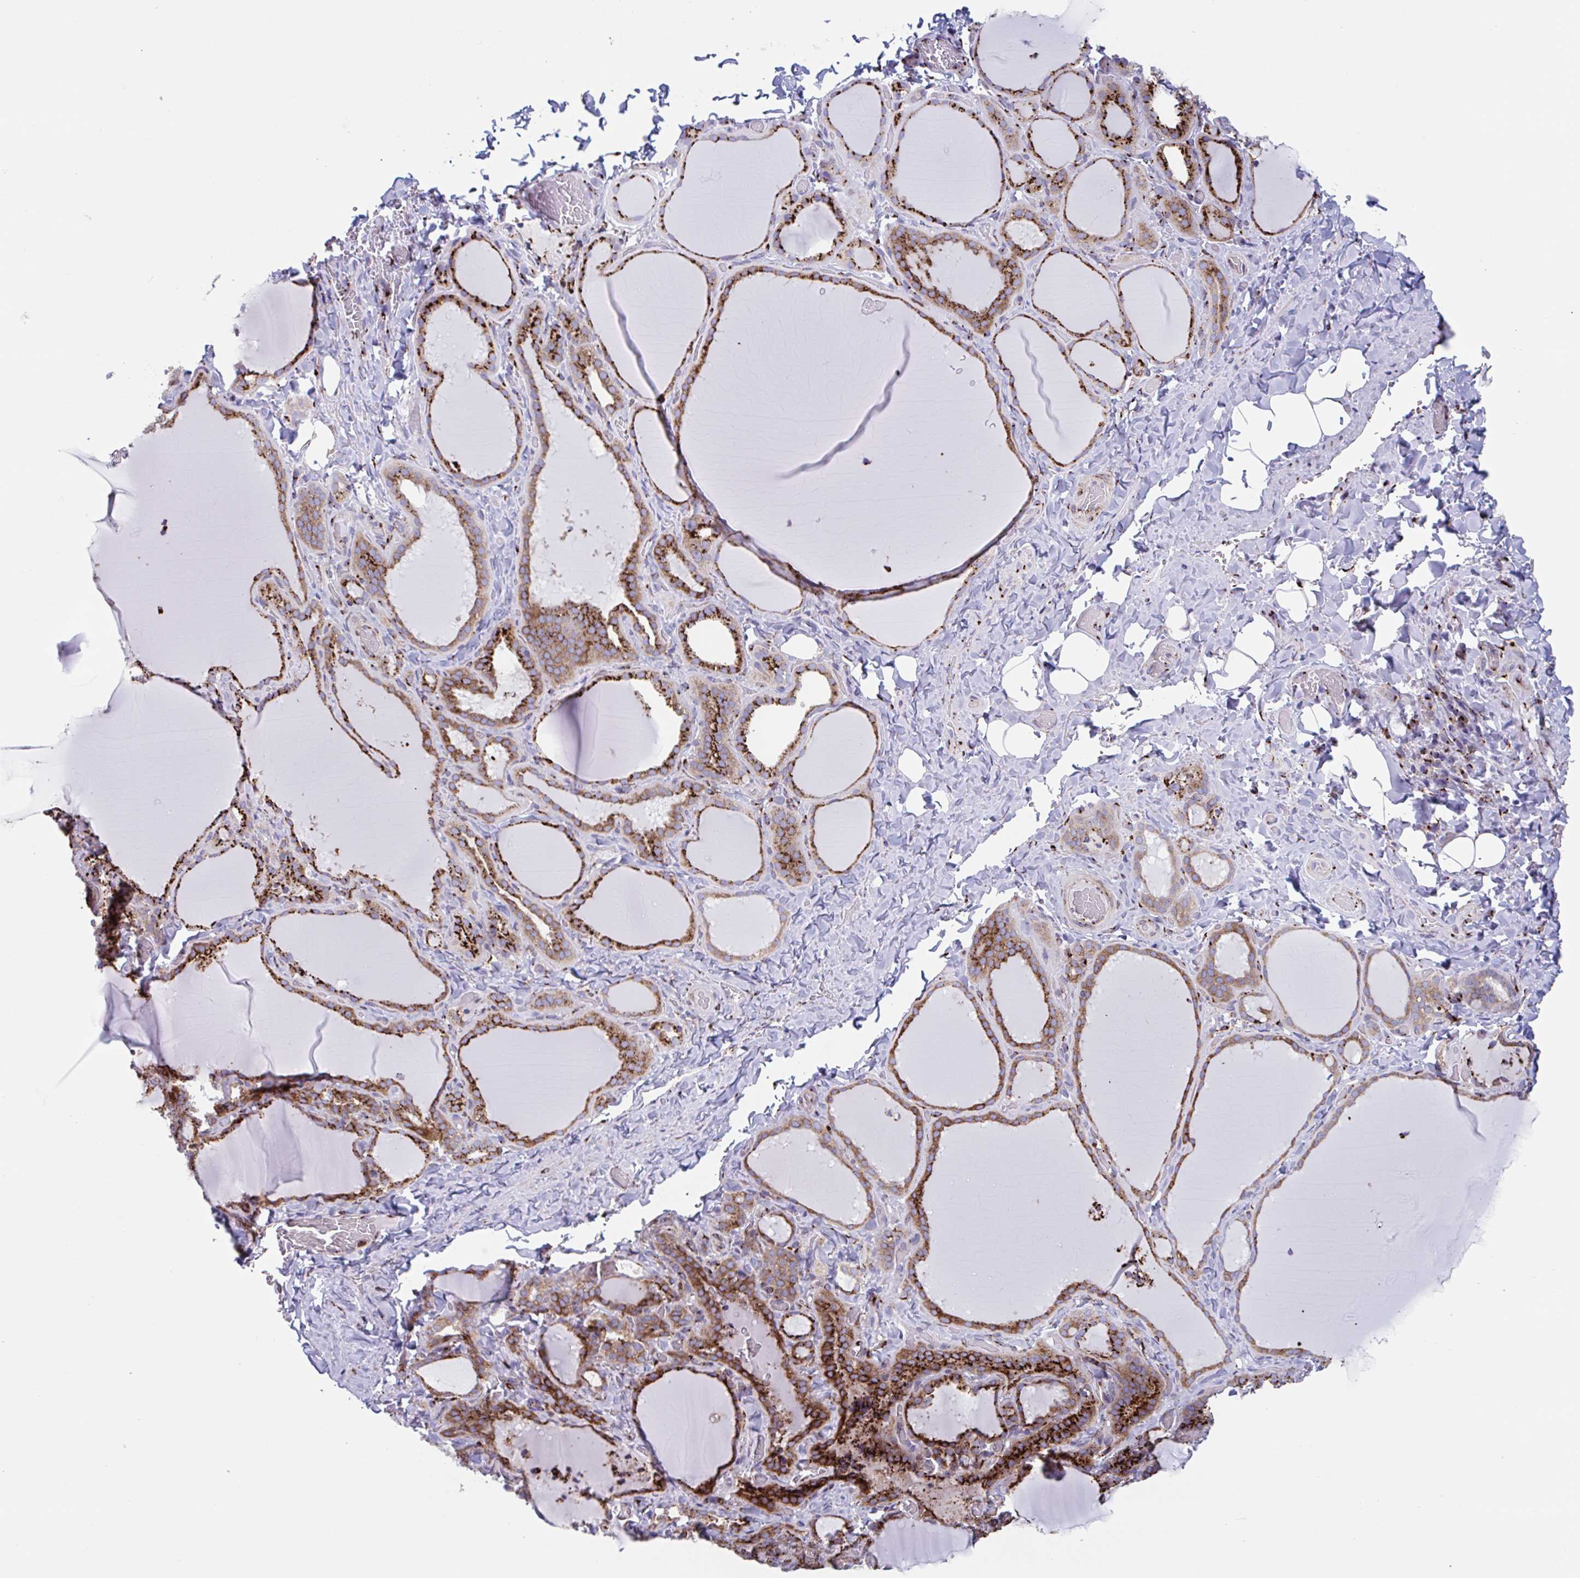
{"staining": {"intensity": "moderate", "quantity": ">75%", "location": "cytoplasmic/membranous"}, "tissue": "thyroid gland", "cell_type": "Glandular cells", "image_type": "normal", "snomed": [{"axis": "morphology", "description": "Normal tissue, NOS"}, {"axis": "topography", "description": "Thyroid gland"}], "caption": "Normal thyroid gland was stained to show a protein in brown. There is medium levels of moderate cytoplasmic/membranous expression in approximately >75% of glandular cells.", "gene": "RFK", "patient": {"sex": "female", "age": 22}}